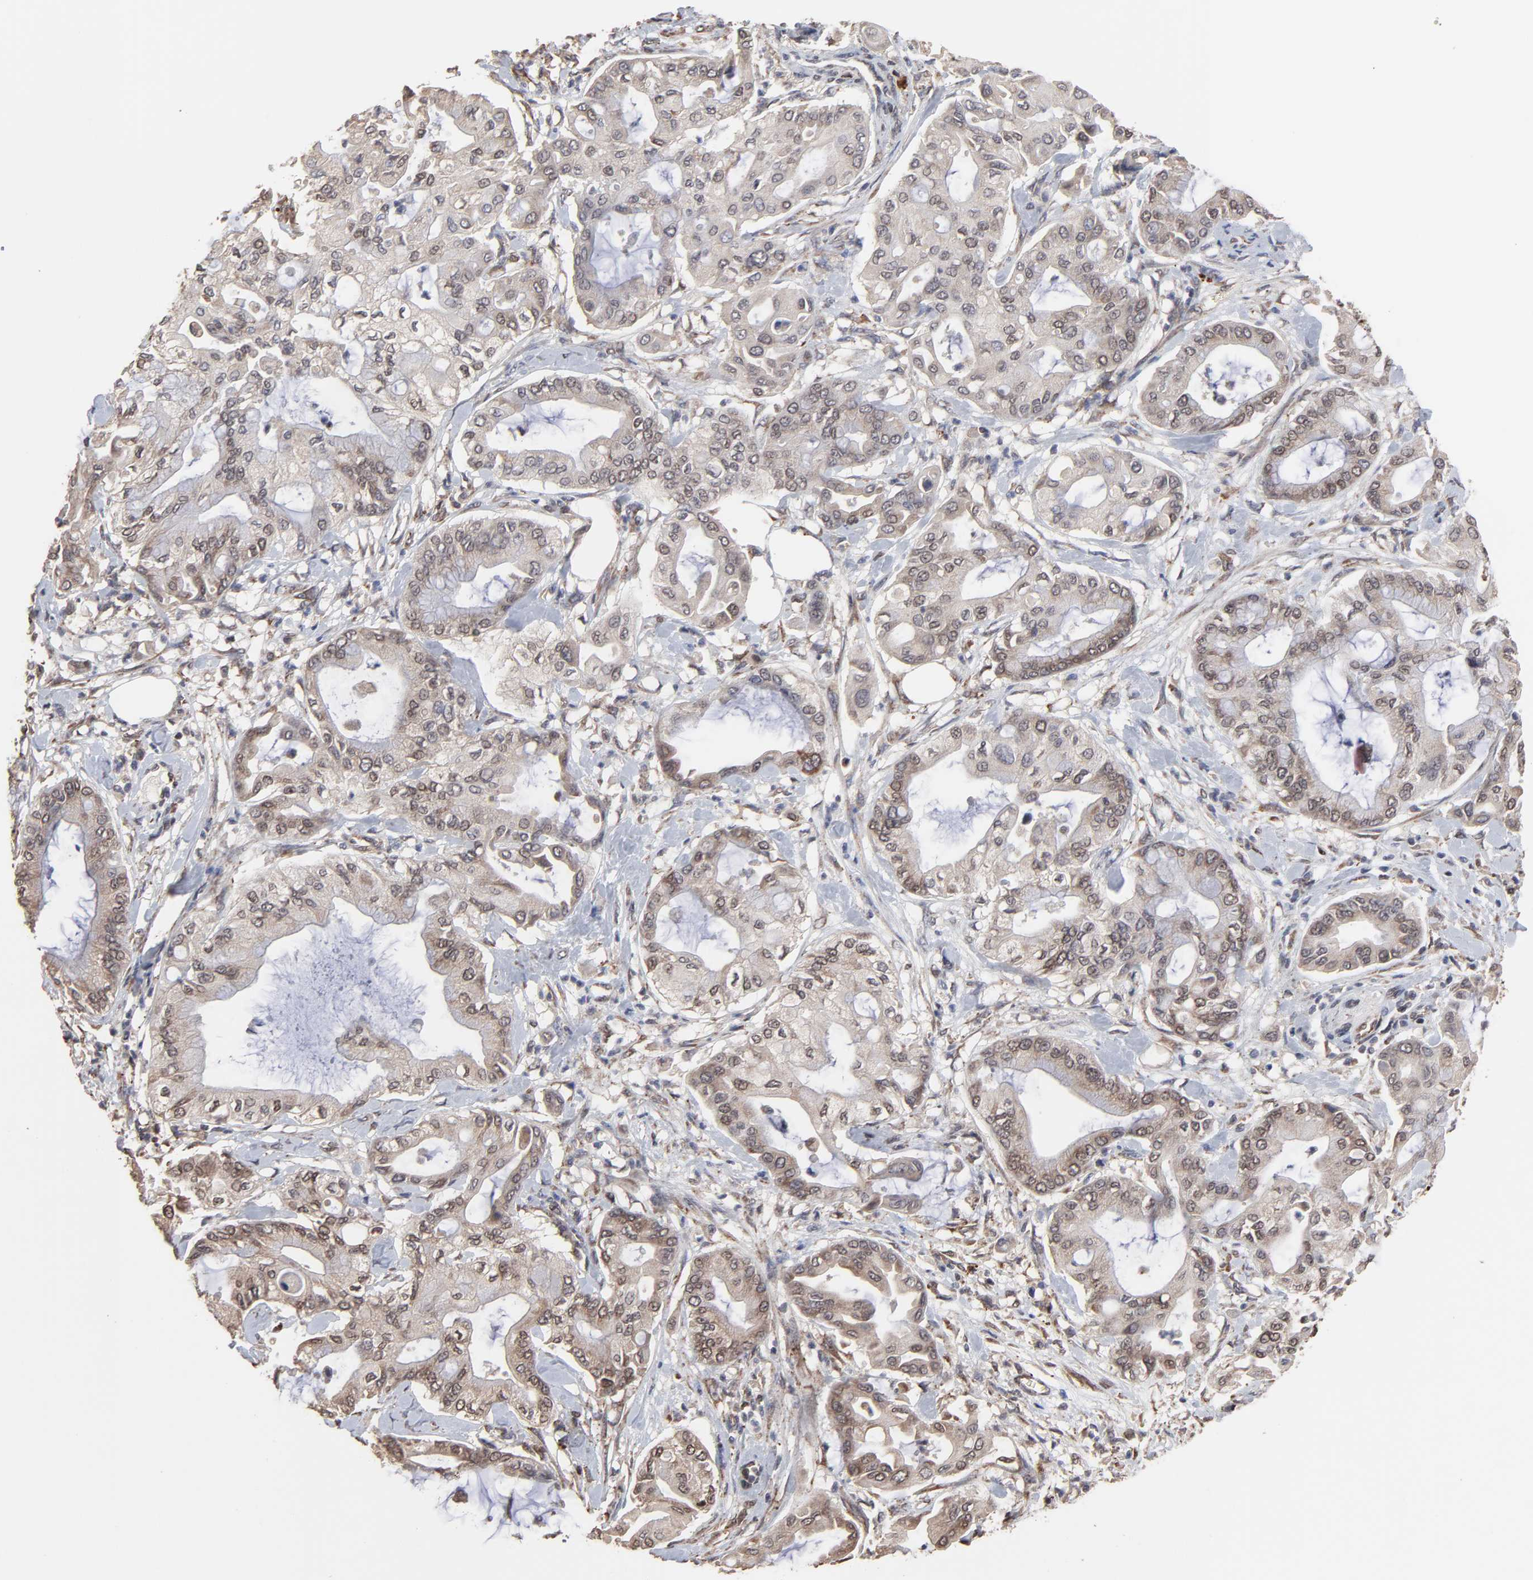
{"staining": {"intensity": "weak", "quantity": "25%-75%", "location": "cytoplasmic/membranous"}, "tissue": "pancreatic cancer", "cell_type": "Tumor cells", "image_type": "cancer", "snomed": [{"axis": "morphology", "description": "Adenocarcinoma, NOS"}, {"axis": "morphology", "description": "Adenocarcinoma, metastatic, NOS"}, {"axis": "topography", "description": "Lymph node"}, {"axis": "topography", "description": "Pancreas"}, {"axis": "topography", "description": "Duodenum"}], "caption": "Pancreatic cancer (adenocarcinoma) tissue shows weak cytoplasmic/membranous positivity in approximately 25%-75% of tumor cells, visualized by immunohistochemistry.", "gene": "CHM", "patient": {"sex": "female", "age": 64}}